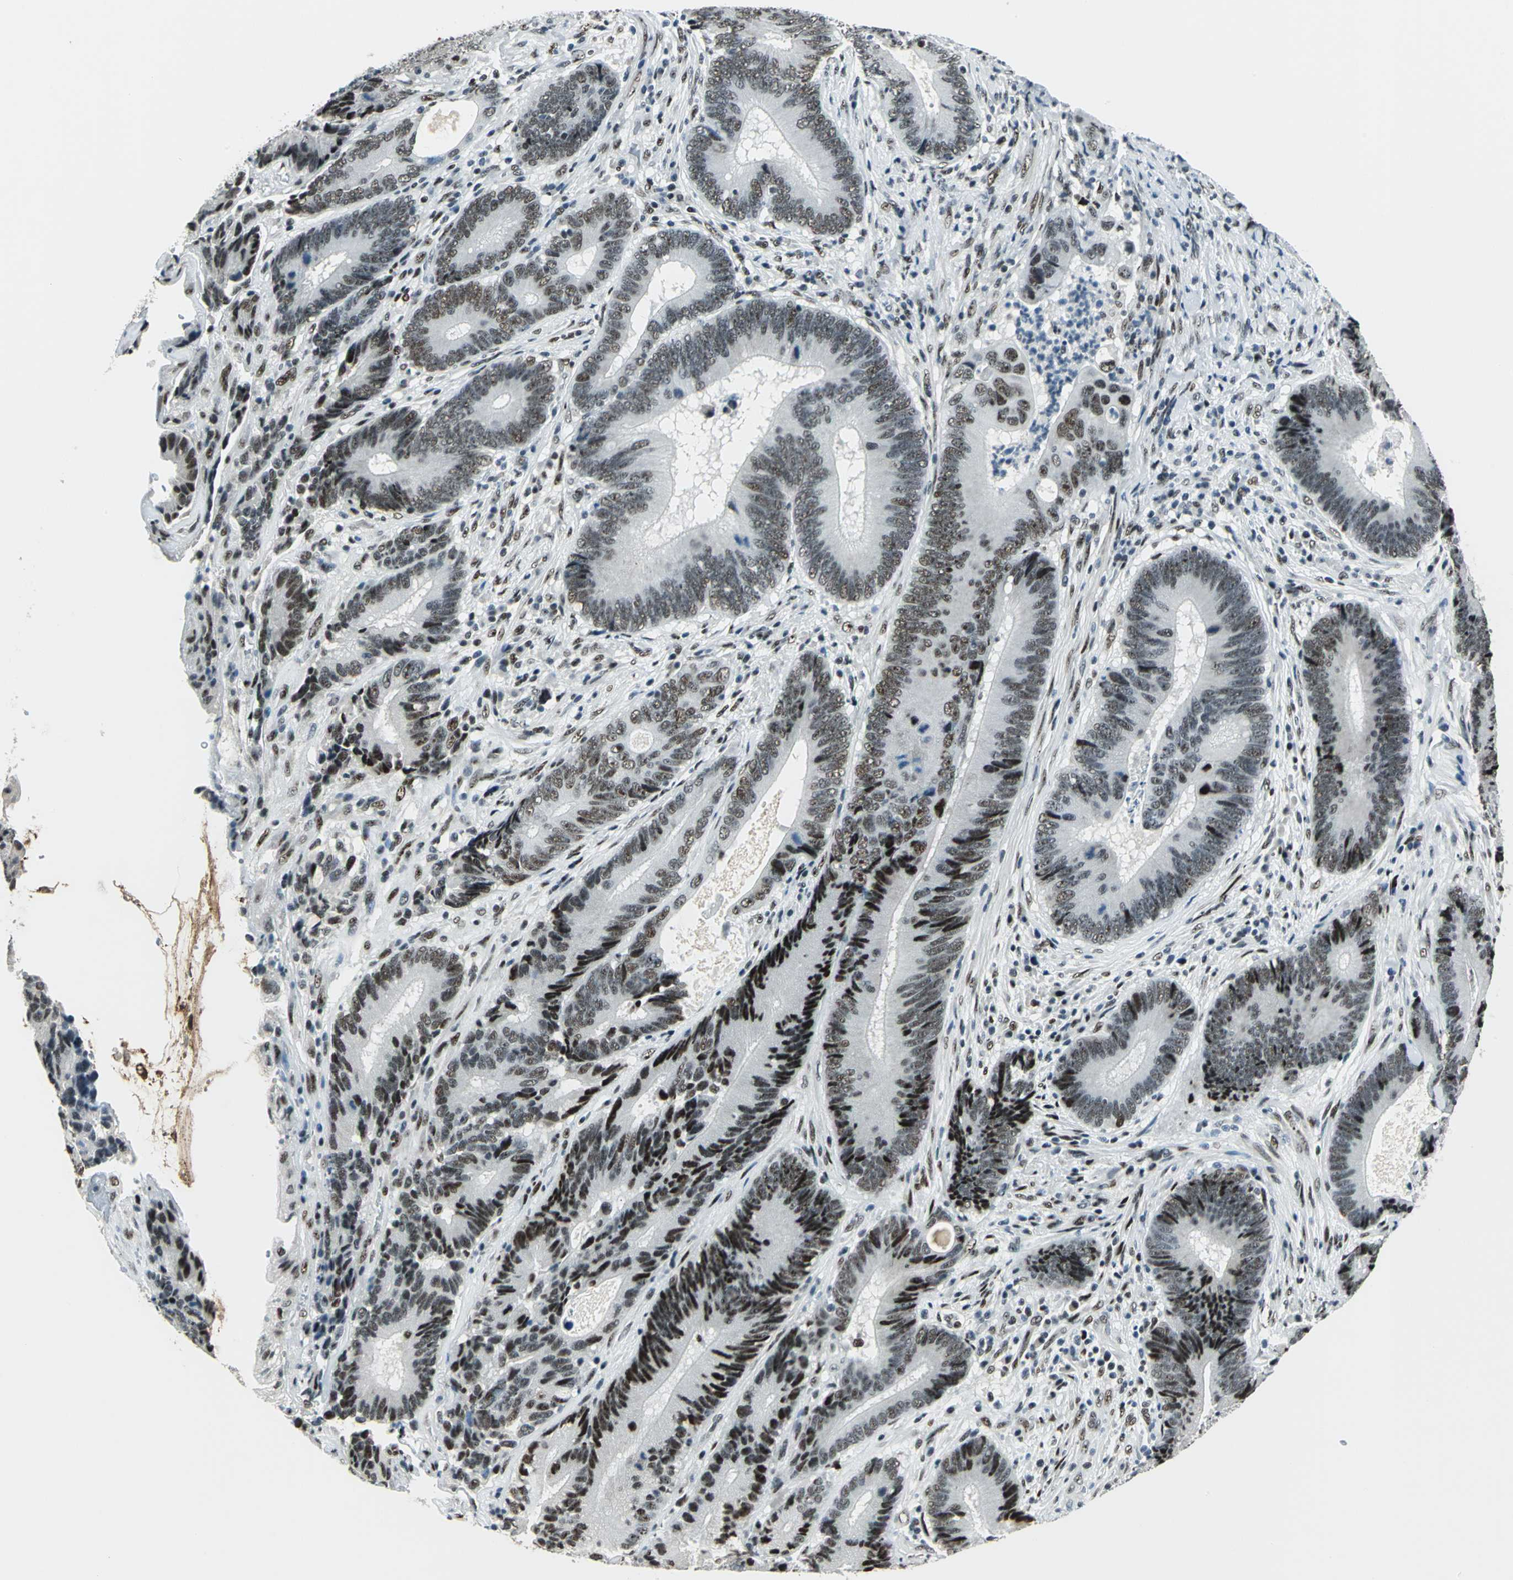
{"staining": {"intensity": "strong", "quantity": ">75%", "location": "nuclear"}, "tissue": "colorectal cancer", "cell_type": "Tumor cells", "image_type": "cancer", "snomed": [{"axis": "morphology", "description": "Adenocarcinoma, NOS"}, {"axis": "topography", "description": "Colon"}], "caption": "Human colorectal adenocarcinoma stained for a protein (brown) displays strong nuclear positive staining in approximately >75% of tumor cells.", "gene": "KAT6B", "patient": {"sex": "female", "age": 78}}